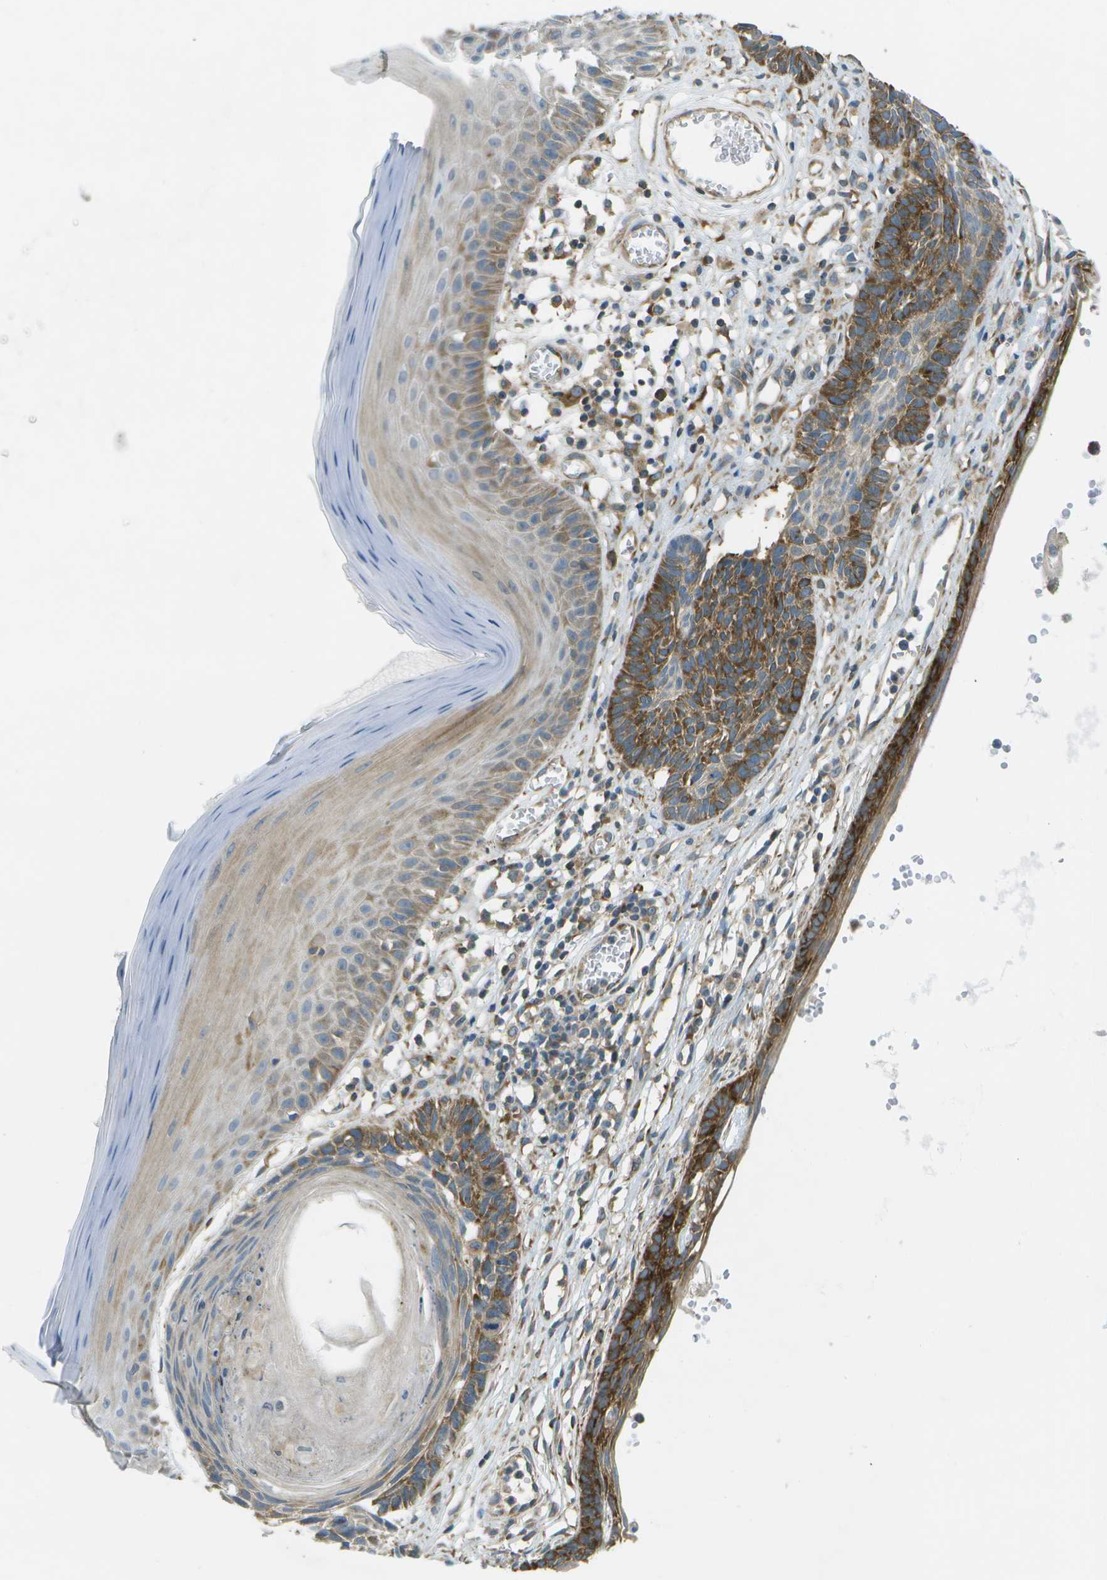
{"staining": {"intensity": "moderate", "quantity": "25%-75%", "location": "cytoplasmic/membranous"}, "tissue": "skin cancer", "cell_type": "Tumor cells", "image_type": "cancer", "snomed": [{"axis": "morphology", "description": "Basal cell carcinoma"}, {"axis": "topography", "description": "Skin"}], "caption": "This is a photomicrograph of immunohistochemistry staining of basal cell carcinoma (skin), which shows moderate expression in the cytoplasmic/membranous of tumor cells.", "gene": "WNK2", "patient": {"sex": "male", "age": 67}}